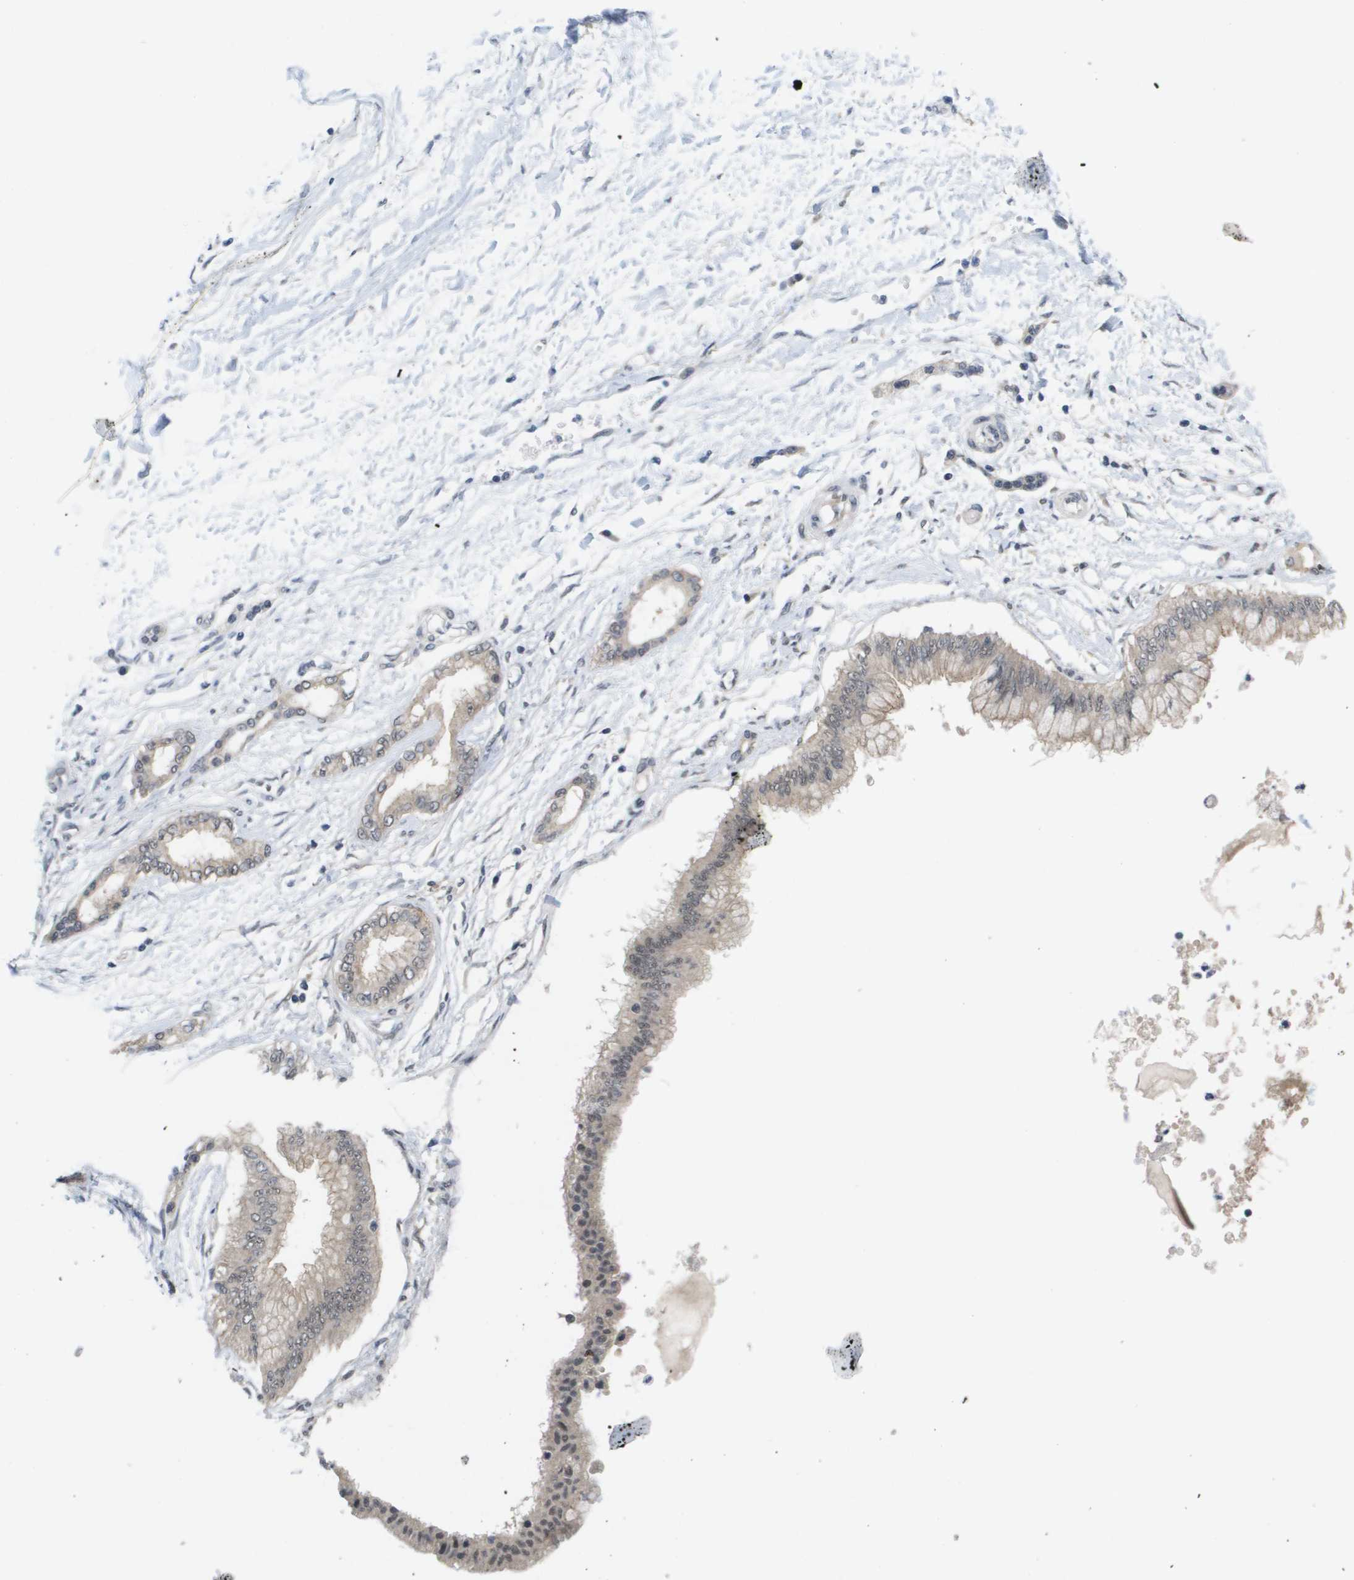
{"staining": {"intensity": "weak", "quantity": "<25%", "location": "cytoplasmic/membranous,nuclear"}, "tissue": "pancreatic cancer", "cell_type": "Tumor cells", "image_type": "cancer", "snomed": [{"axis": "morphology", "description": "Adenocarcinoma, NOS"}, {"axis": "topography", "description": "Pancreas"}], "caption": "This is an immunohistochemistry image of human pancreatic cancer. There is no expression in tumor cells.", "gene": "AMBRA1", "patient": {"sex": "male", "age": 56}}